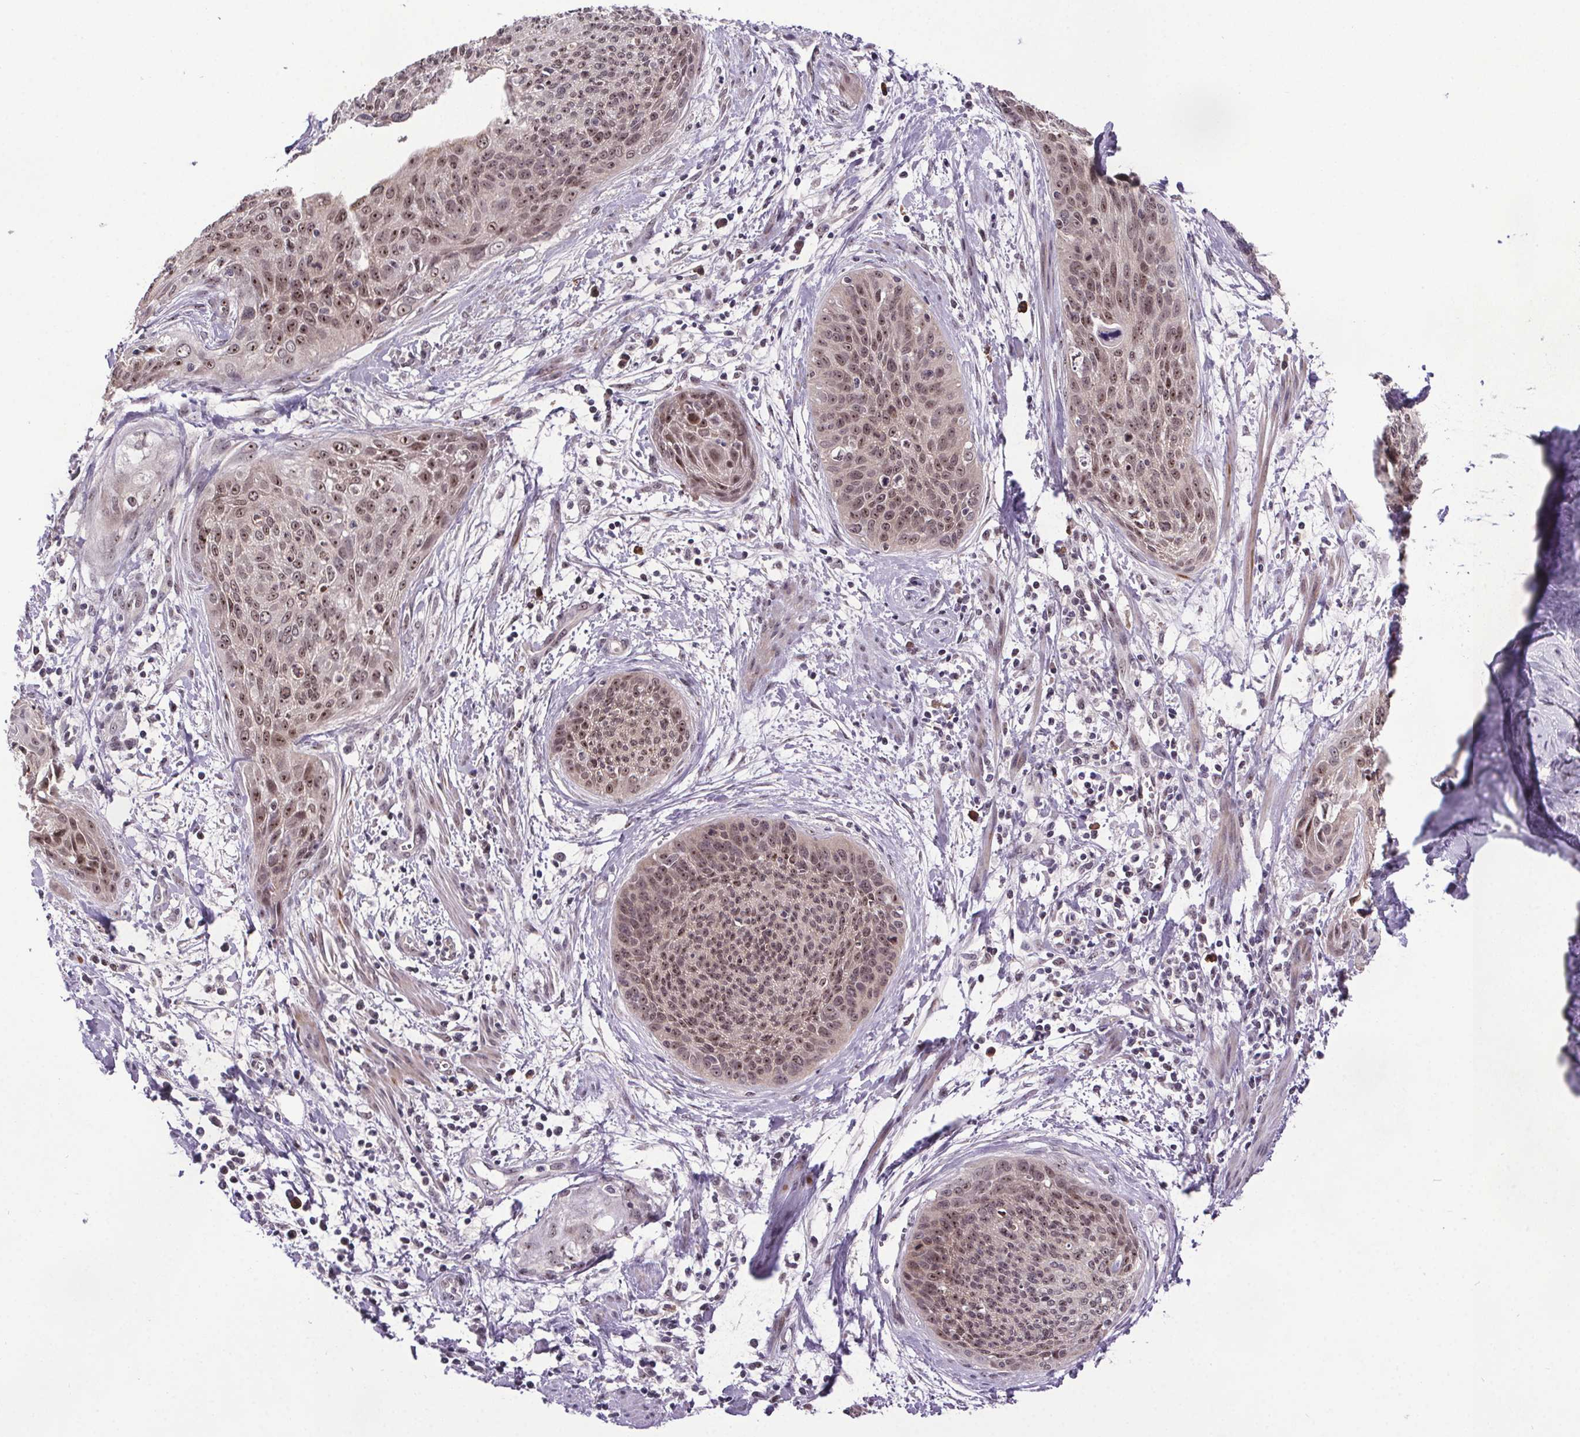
{"staining": {"intensity": "weak", "quantity": ">75%", "location": "nuclear"}, "tissue": "cervical cancer", "cell_type": "Tumor cells", "image_type": "cancer", "snomed": [{"axis": "morphology", "description": "Squamous cell carcinoma, NOS"}, {"axis": "topography", "description": "Cervix"}], "caption": "Protein staining of cervical cancer tissue displays weak nuclear positivity in about >75% of tumor cells.", "gene": "ATMIN", "patient": {"sex": "female", "age": 55}}